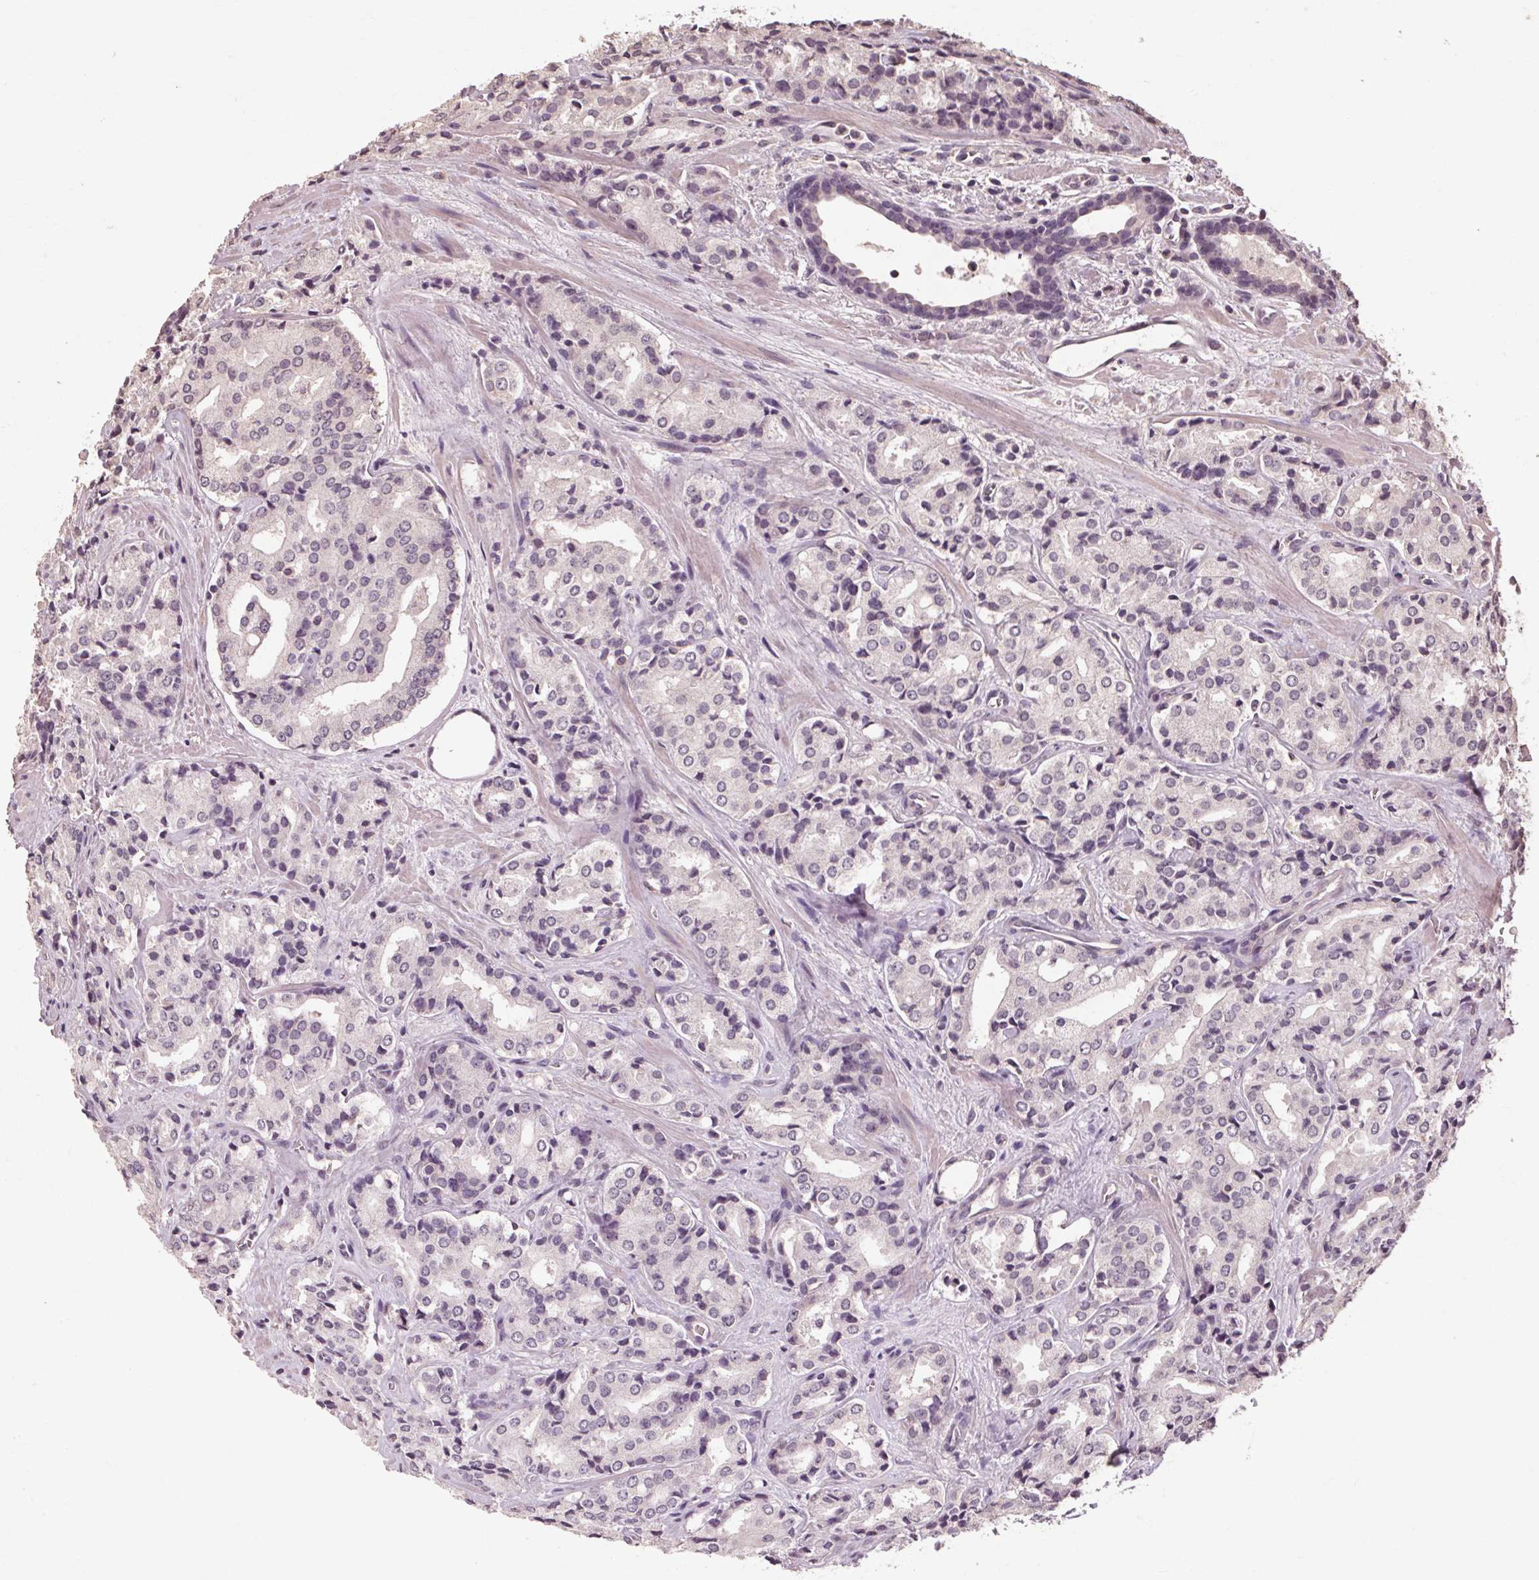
{"staining": {"intensity": "negative", "quantity": "none", "location": "none"}, "tissue": "prostate cancer", "cell_type": "Tumor cells", "image_type": "cancer", "snomed": [{"axis": "morphology", "description": "Adenocarcinoma, Low grade"}, {"axis": "topography", "description": "Prostate"}], "caption": "Immunohistochemistry image of human low-grade adenocarcinoma (prostate) stained for a protein (brown), which exhibits no staining in tumor cells. Brightfield microscopy of IHC stained with DAB (3,3'-diaminobenzidine) (brown) and hematoxylin (blue), captured at high magnification.", "gene": "POMC", "patient": {"sex": "male", "age": 56}}